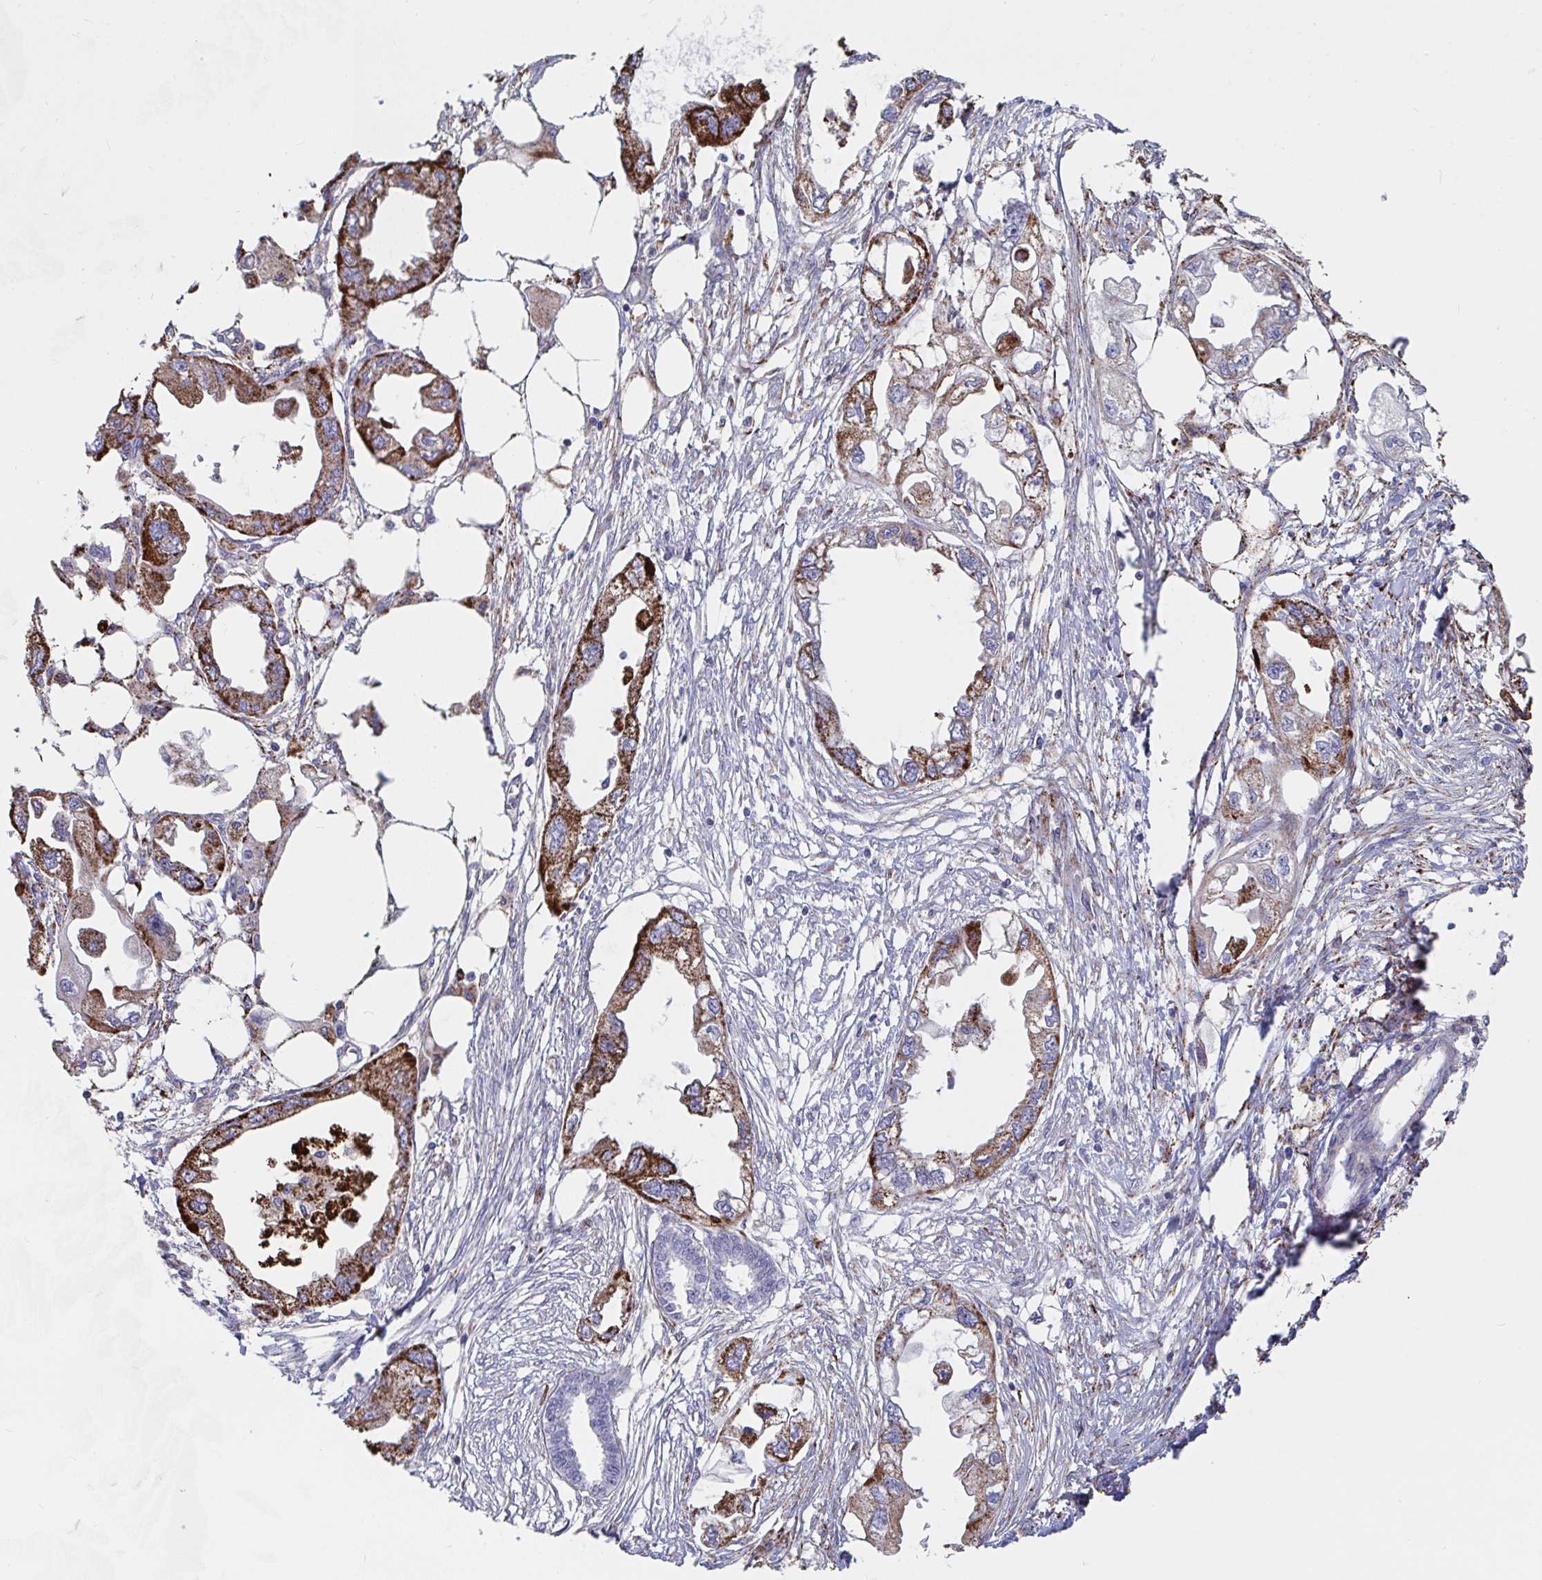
{"staining": {"intensity": "strong", "quantity": "25%-75%", "location": "cytoplasmic/membranous"}, "tissue": "endometrial cancer", "cell_type": "Tumor cells", "image_type": "cancer", "snomed": [{"axis": "morphology", "description": "Adenocarcinoma, NOS"}, {"axis": "morphology", "description": "Adenocarcinoma, metastatic, NOS"}, {"axis": "topography", "description": "Adipose tissue"}, {"axis": "topography", "description": "Endometrium"}], "caption": "A histopathology image of human endometrial cancer (metastatic adenocarcinoma) stained for a protein shows strong cytoplasmic/membranous brown staining in tumor cells. (brown staining indicates protein expression, while blue staining denotes nuclei).", "gene": "FAM156B", "patient": {"sex": "female", "age": 67}}